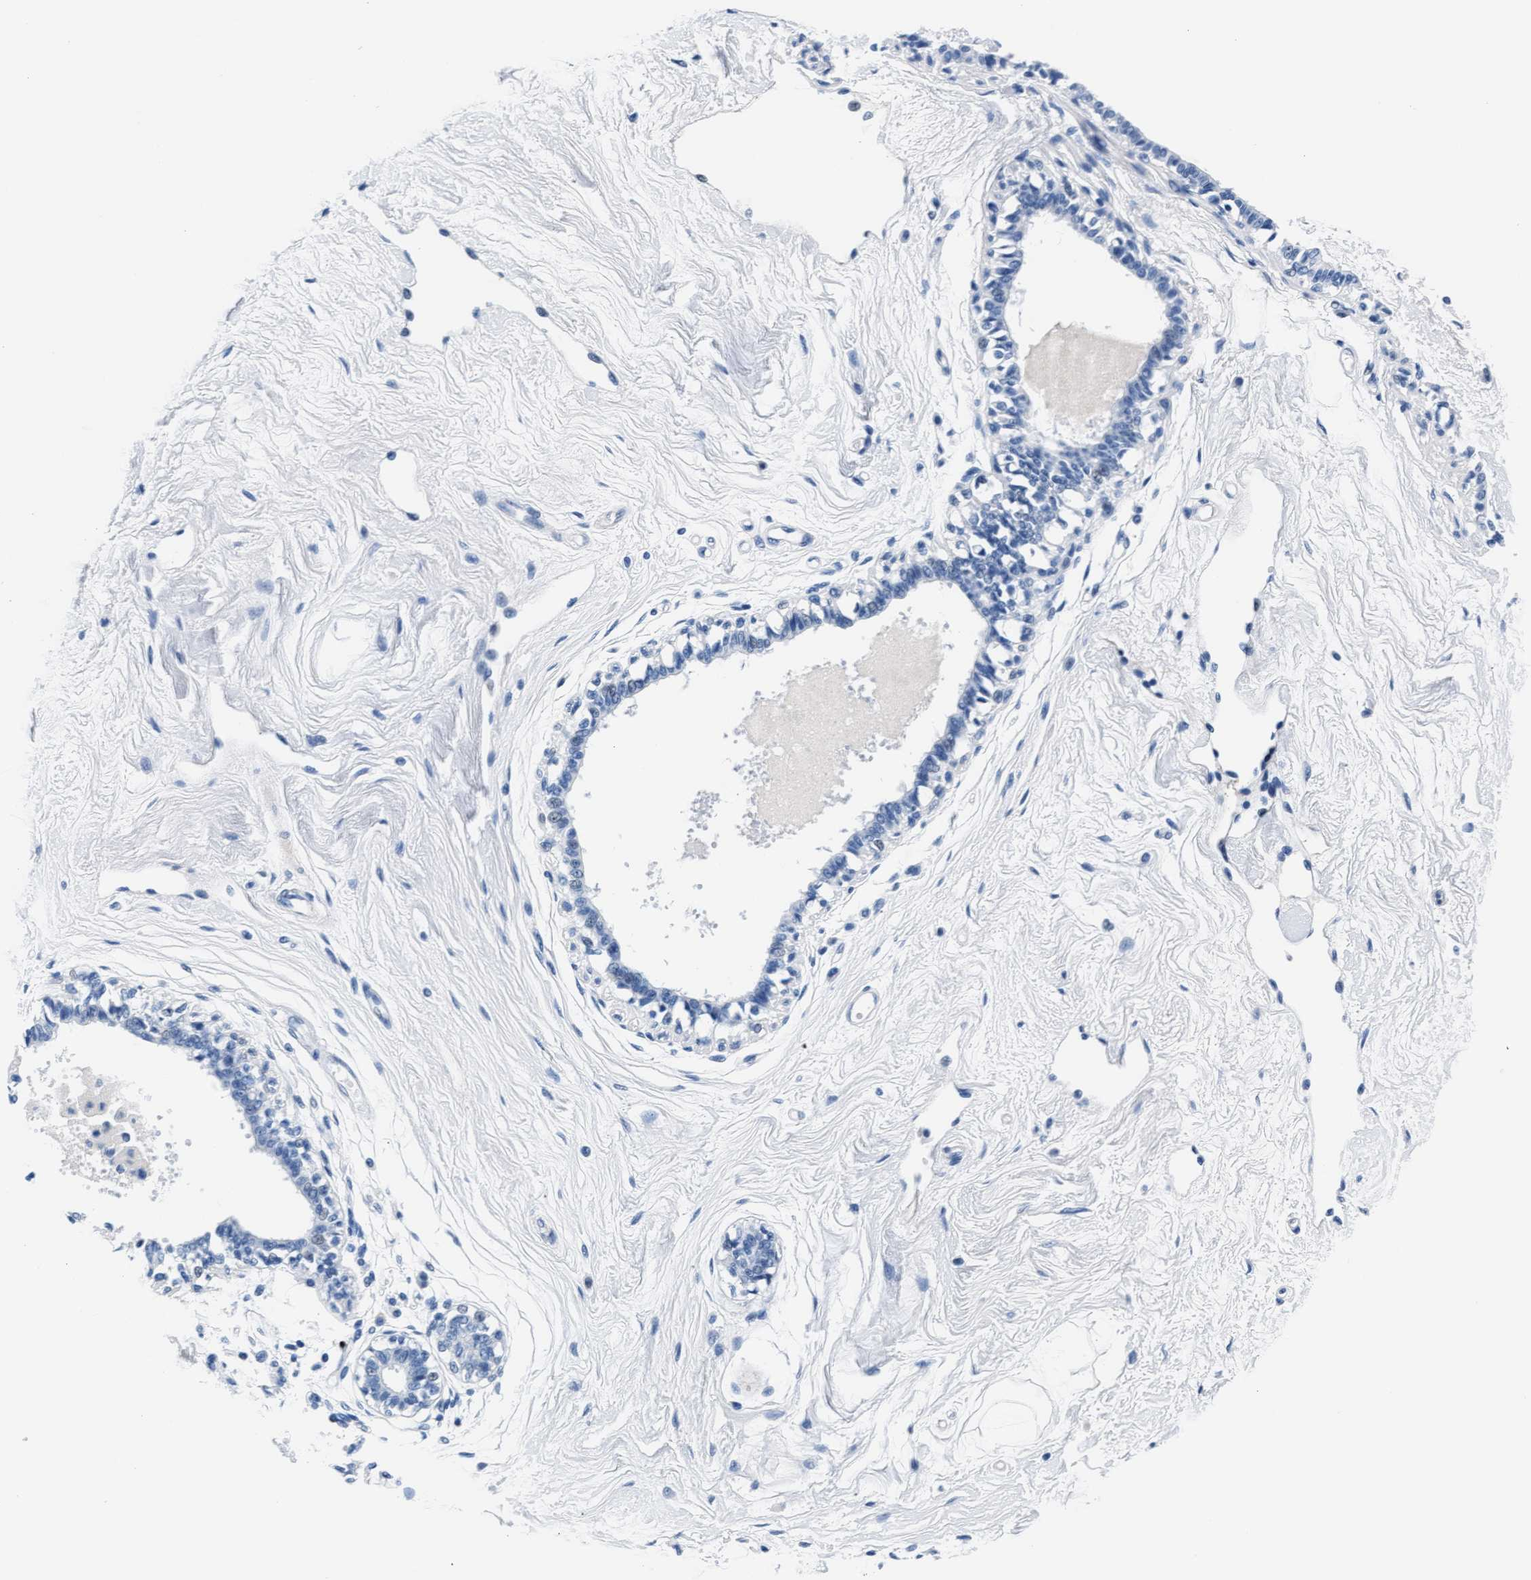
{"staining": {"intensity": "negative", "quantity": "none", "location": "none"}, "tissue": "breast", "cell_type": "Adipocytes", "image_type": "normal", "snomed": [{"axis": "morphology", "description": "Normal tissue, NOS"}, {"axis": "topography", "description": "Breast"}], "caption": "High power microscopy histopathology image of an IHC histopathology image of benign breast, revealing no significant staining in adipocytes. The staining is performed using DAB (3,3'-diaminobenzidine) brown chromogen with nuclei counter-stained in using hematoxylin.", "gene": "MMP8", "patient": {"sex": "female", "age": 45}}